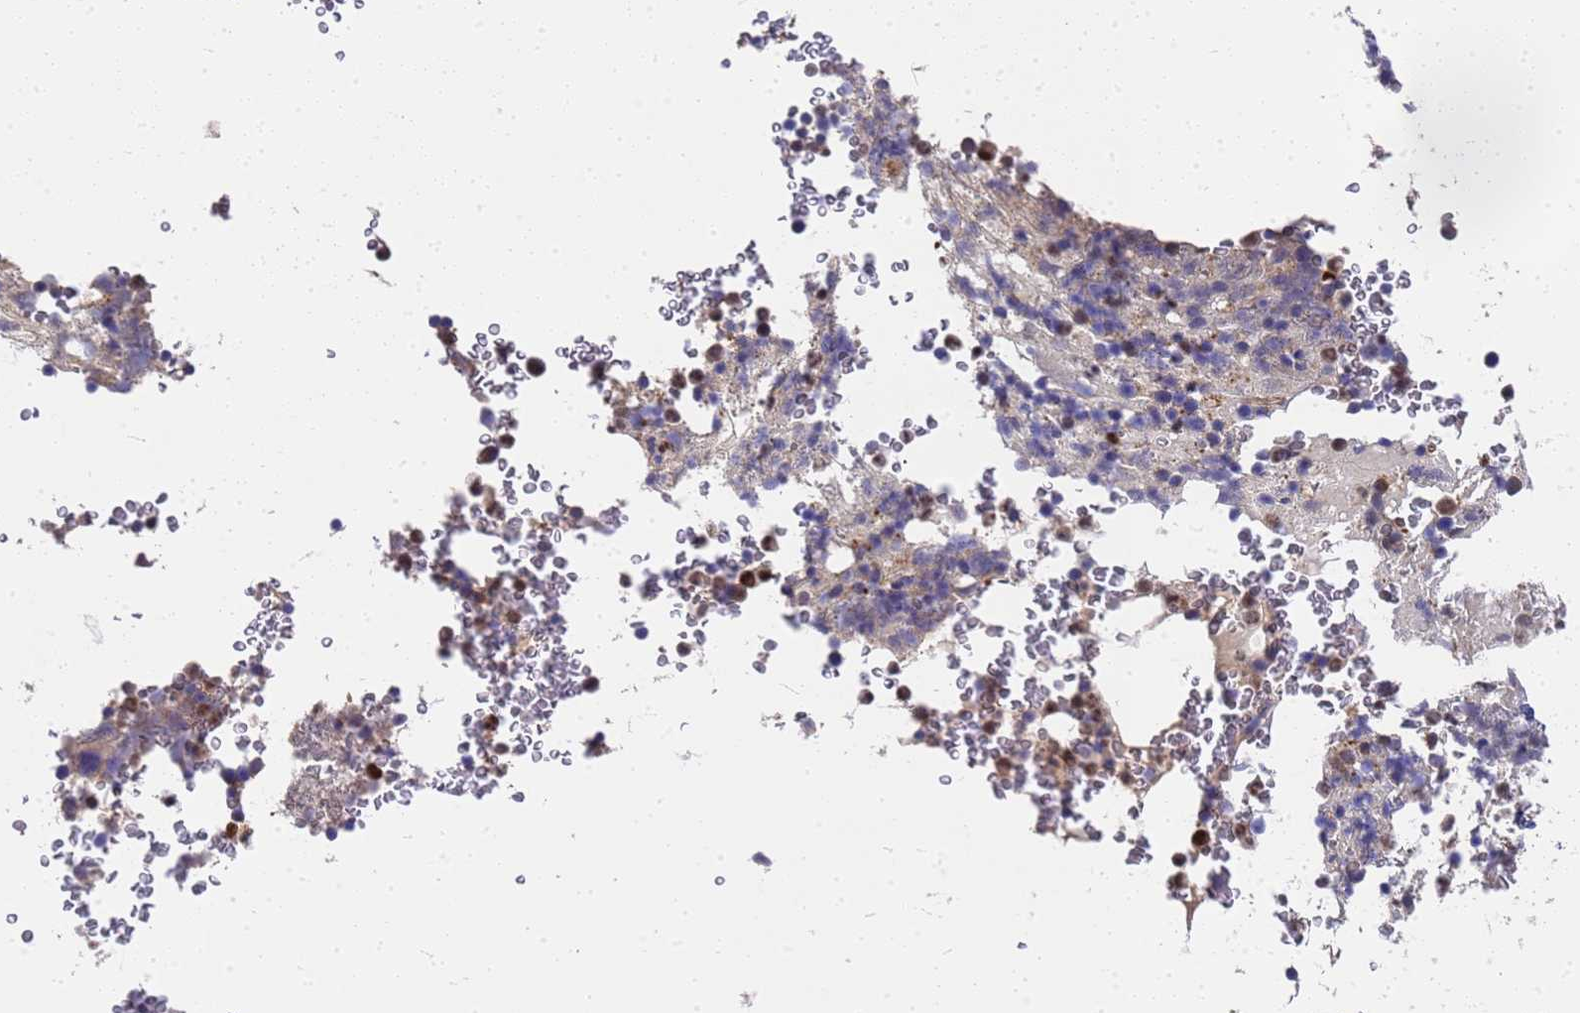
{"staining": {"intensity": "moderate", "quantity": "<25%", "location": "cytoplasmic/membranous,nuclear"}, "tissue": "bone marrow", "cell_type": "Hematopoietic cells", "image_type": "normal", "snomed": [{"axis": "morphology", "description": "Normal tissue, NOS"}, {"axis": "topography", "description": "Bone marrow"}], "caption": "Immunohistochemical staining of benign human bone marrow displays <25% levels of moderate cytoplasmic/membranous,nuclear protein expression in approximately <25% of hematopoietic cells.", "gene": "SLC35E2B", "patient": {"sex": "male", "age": 58}}